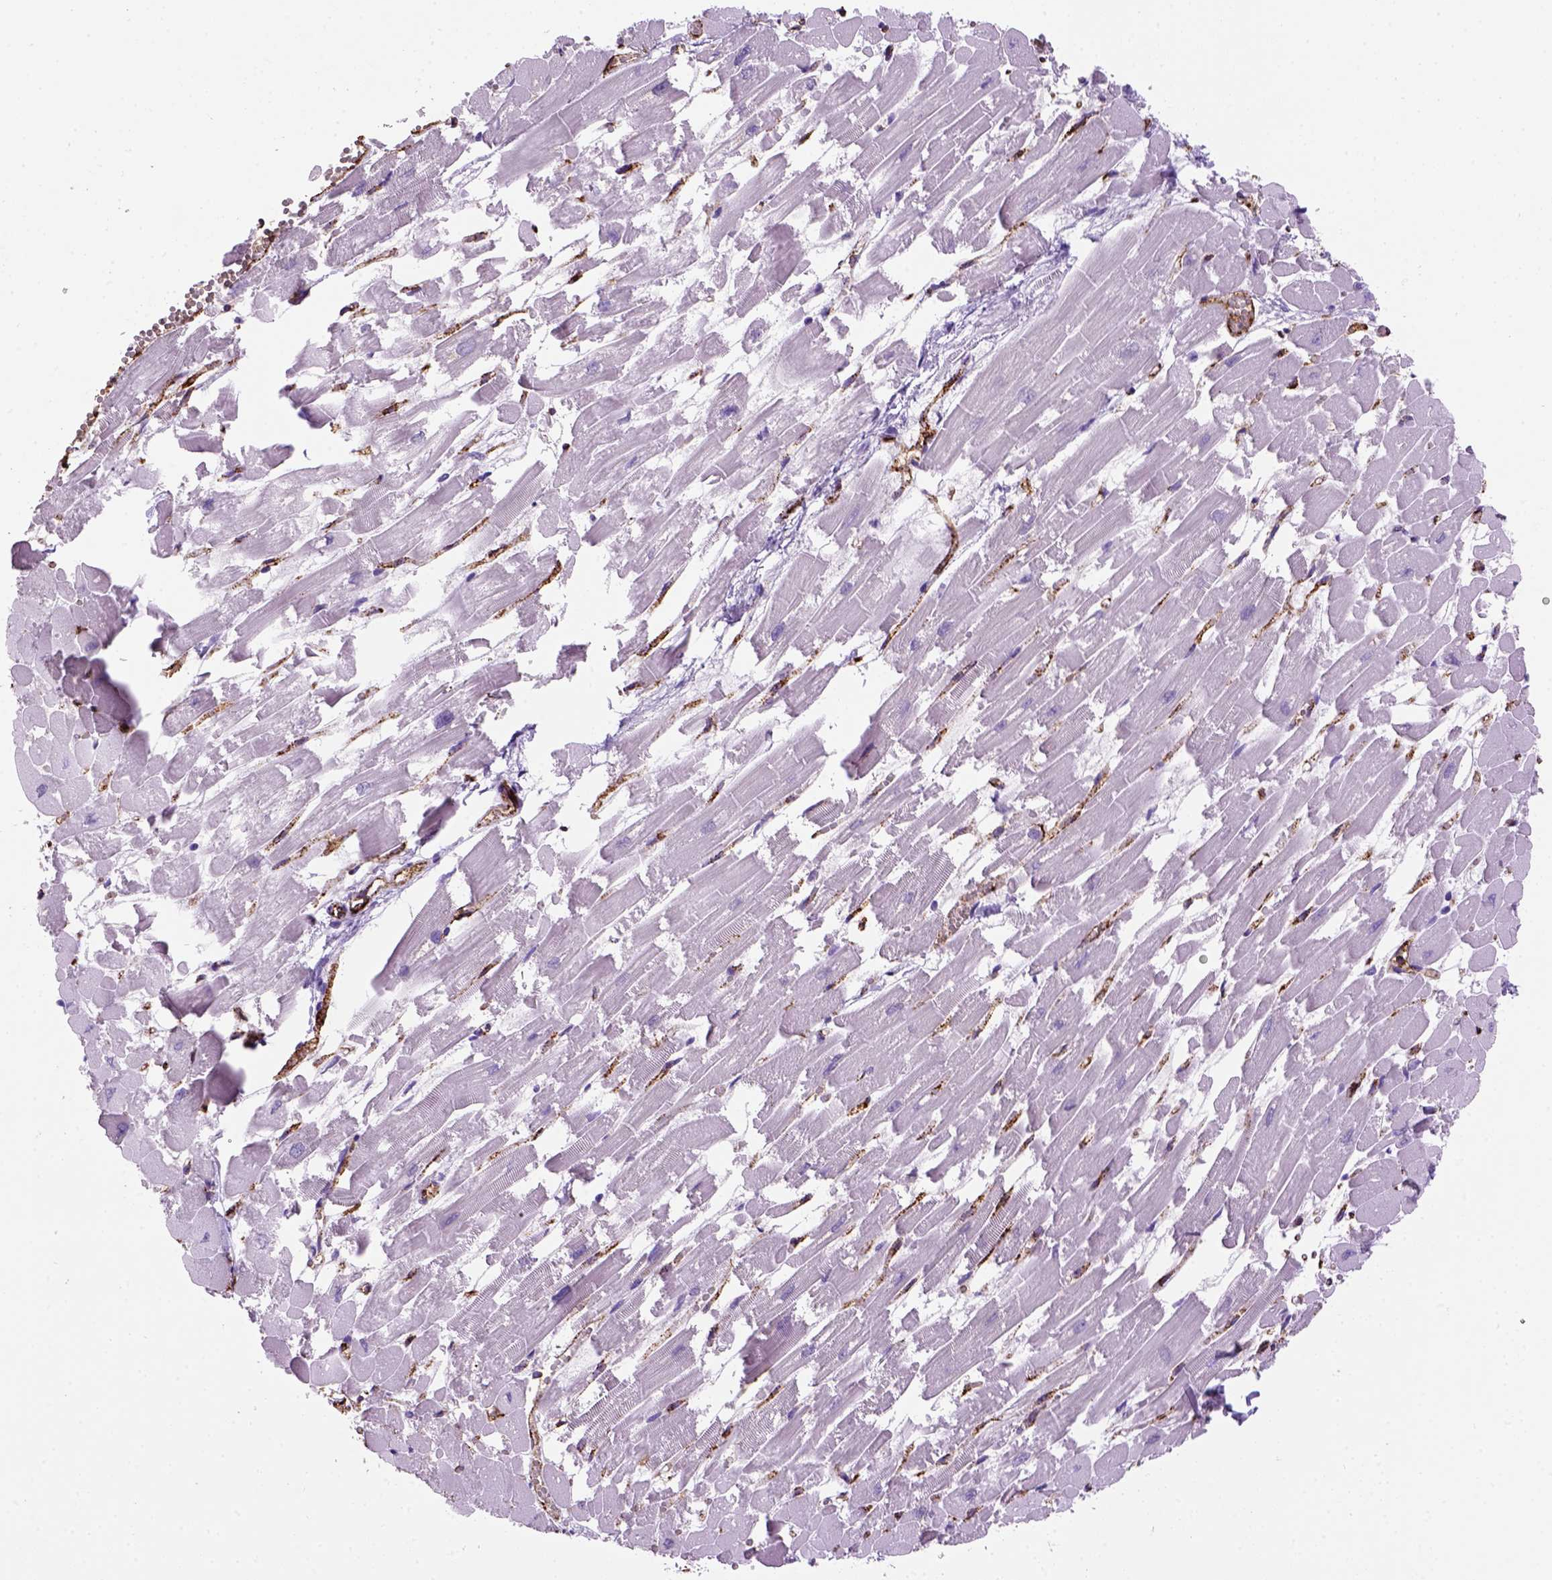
{"staining": {"intensity": "negative", "quantity": "none", "location": "none"}, "tissue": "heart muscle", "cell_type": "Cardiomyocytes", "image_type": "normal", "snomed": [{"axis": "morphology", "description": "Normal tissue, NOS"}, {"axis": "topography", "description": "Heart"}], "caption": "Immunohistochemical staining of normal human heart muscle shows no significant staining in cardiomyocytes.", "gene": "VWF", "patient": {"sex": "female", "age": 52}}